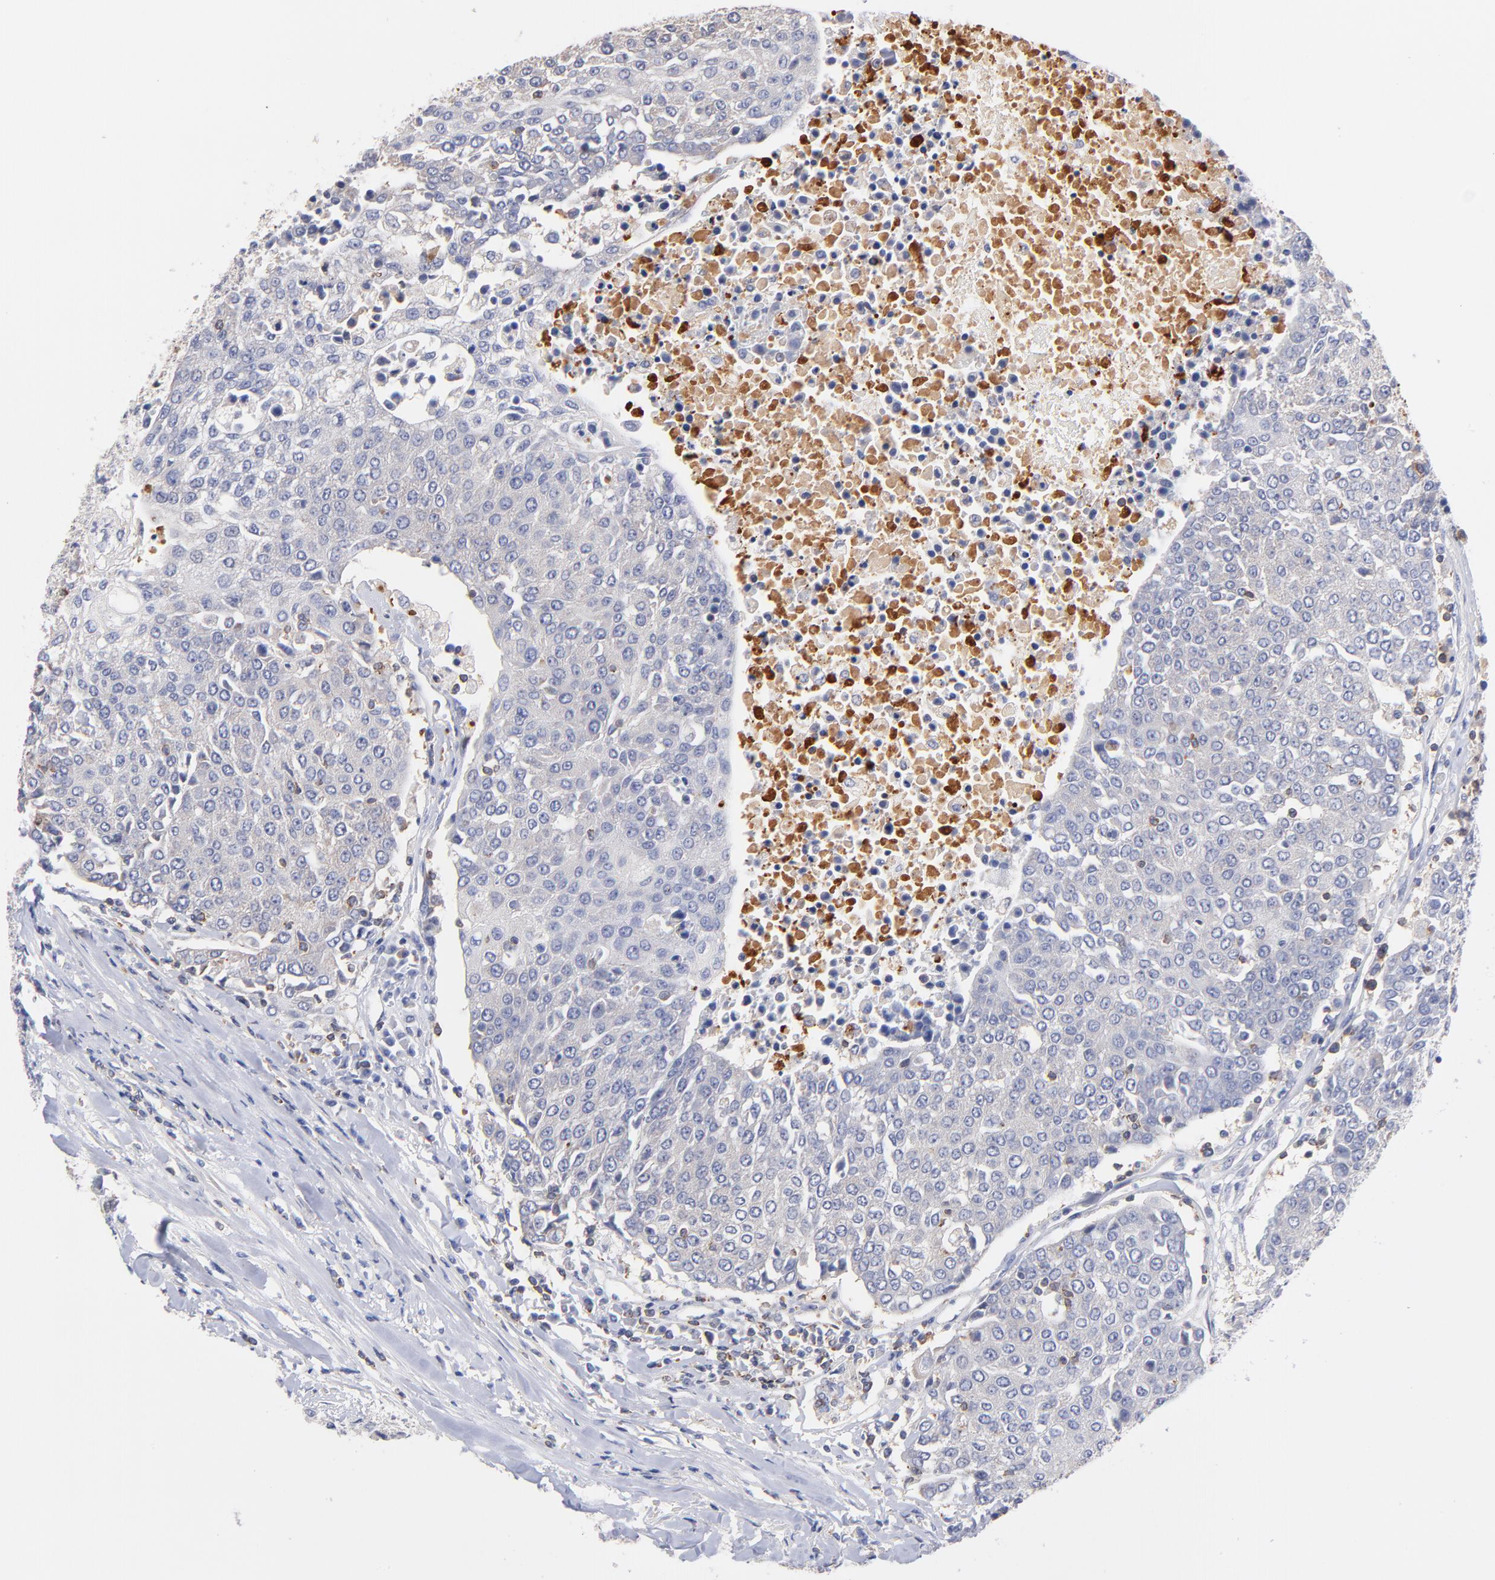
{"staining": {"intensity": "negative", "quantity": "none", "location": "none"}, "tissue": "urothelial cancer", "cell_type": "Tumor cells", "image_type": "cancer", "snomed": [{"axis": "morphology", "description": "Urothelial carcinoma, High grade"}, {"axis": "topography", "description": "Urinary bladder"}], "caption": "A histopathology image of human high-grade urothelial carcinoma is negative for staining in tumor cells. Brightfield microscopy of IHC stained with DAB (3,3'-diaminobenzidine) (brown) and hematoxylin (blue), captured at high magnification.", "gene": "KREMEN2", "patient": {"sex": "female", "age": 85}}